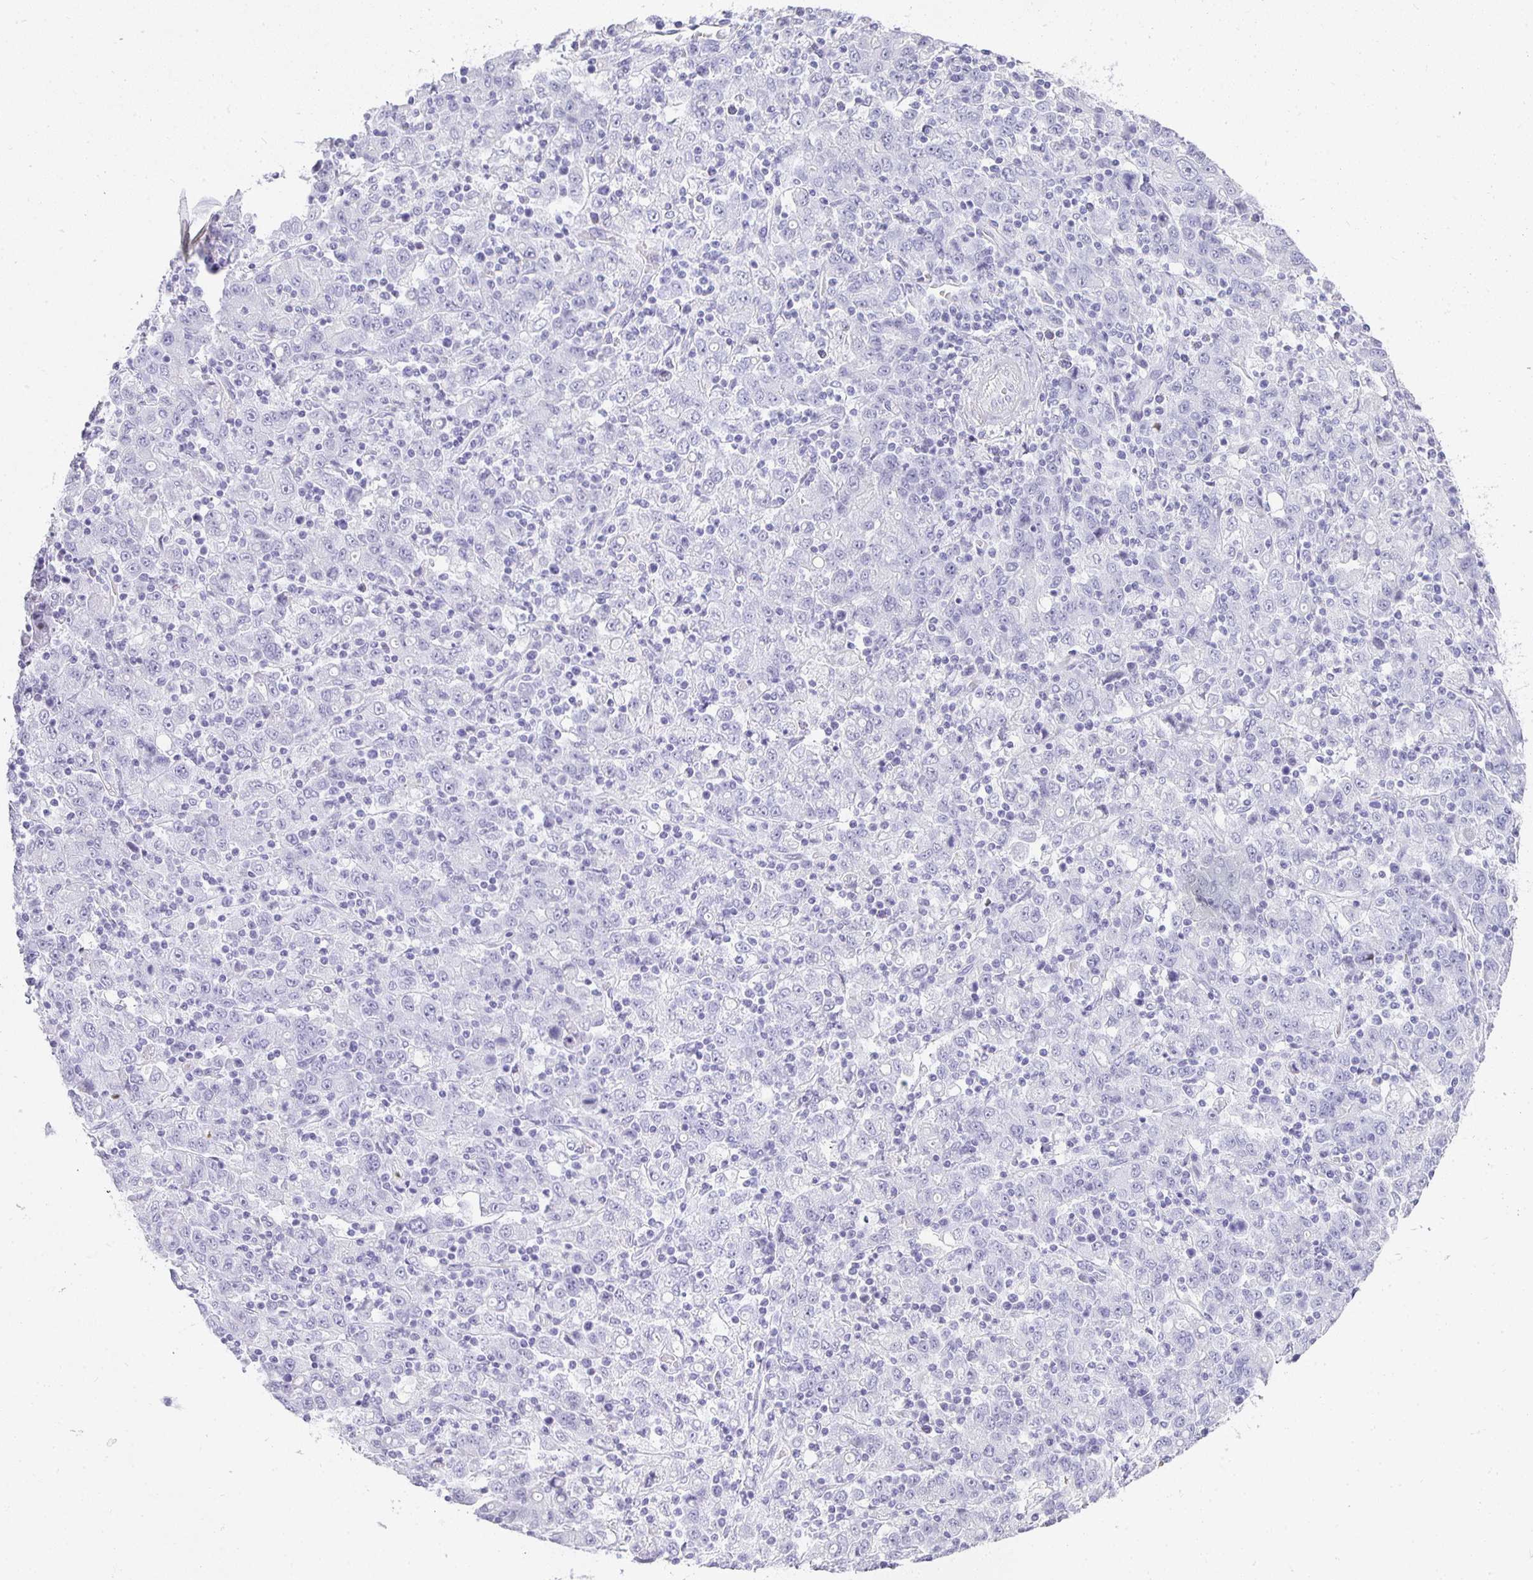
{"staining": {"intensity": "negative", "quantity": "none", "location": "none"}, "tissue": "stomach cancer", "cell_type": "Tumor cells", "image_type": "cancer", "snomed": [{"axis": "morphology", "description": "Adenocarcinoma, NOS"}, {"axis": "topography", "description": "Stomach, upper"}], "caption": "DAB immunohistochemical staining of human stomach cancer reveals no significant staining in tumor cells.", "gene": "TPSD1", "patient": {"sex": "male", "age": 69}}